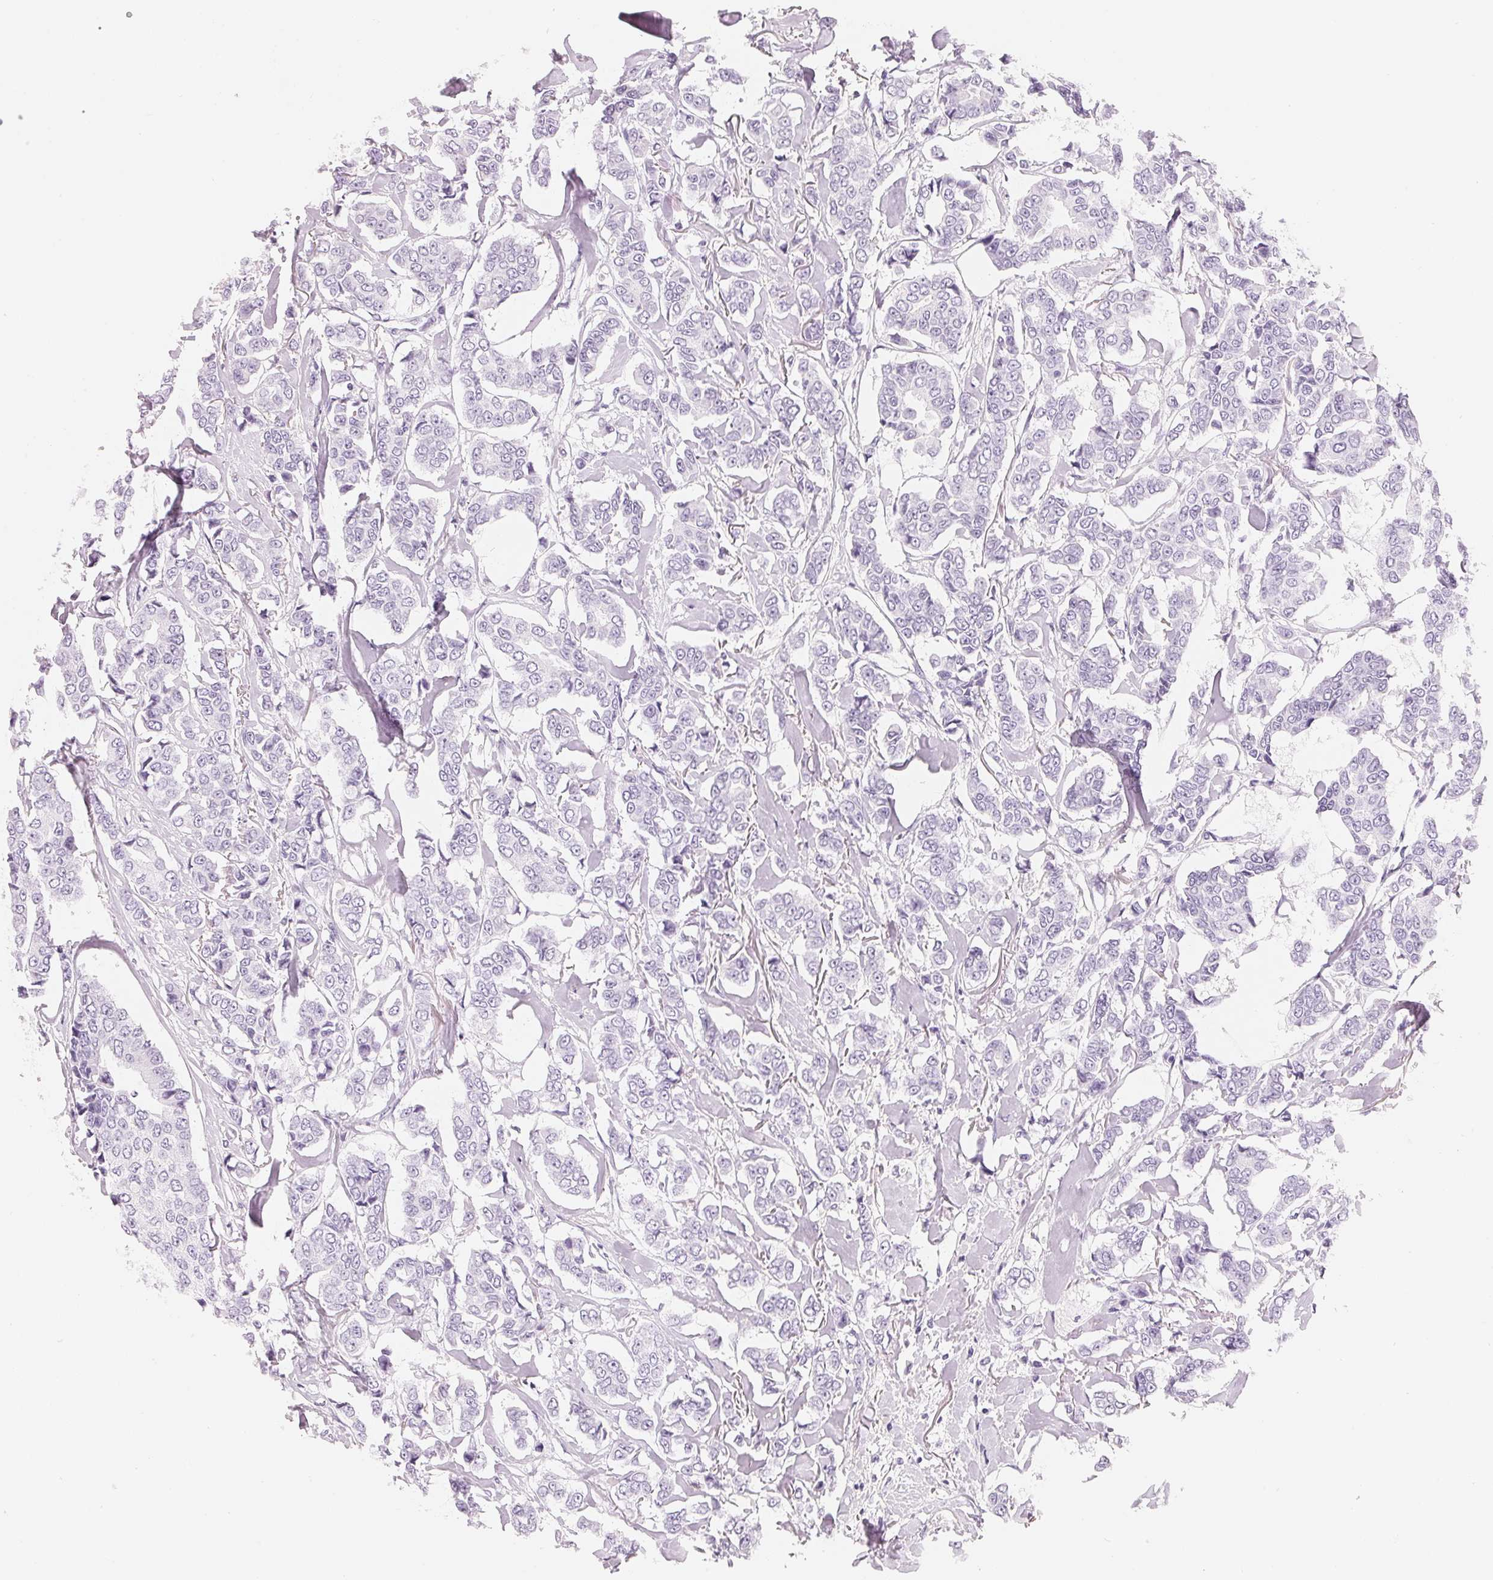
{"staining": {"intensity": "negative", "quantity": "none", "location": "none"}, "tissue": "breast cancer", "cell_type": "Tumor cells", "image_type": "cancer", "snomed": [{"axis": "morphology", "description": "Duct carcinoma"}, {"axis": "topography", "description": "Breast"}], "caption": "Immunohistochemistry of human breast cancer demonstrates no staining in tumor cells.", "gene": "CFHR2", "patient": {"sex": "female", "age": 94}}